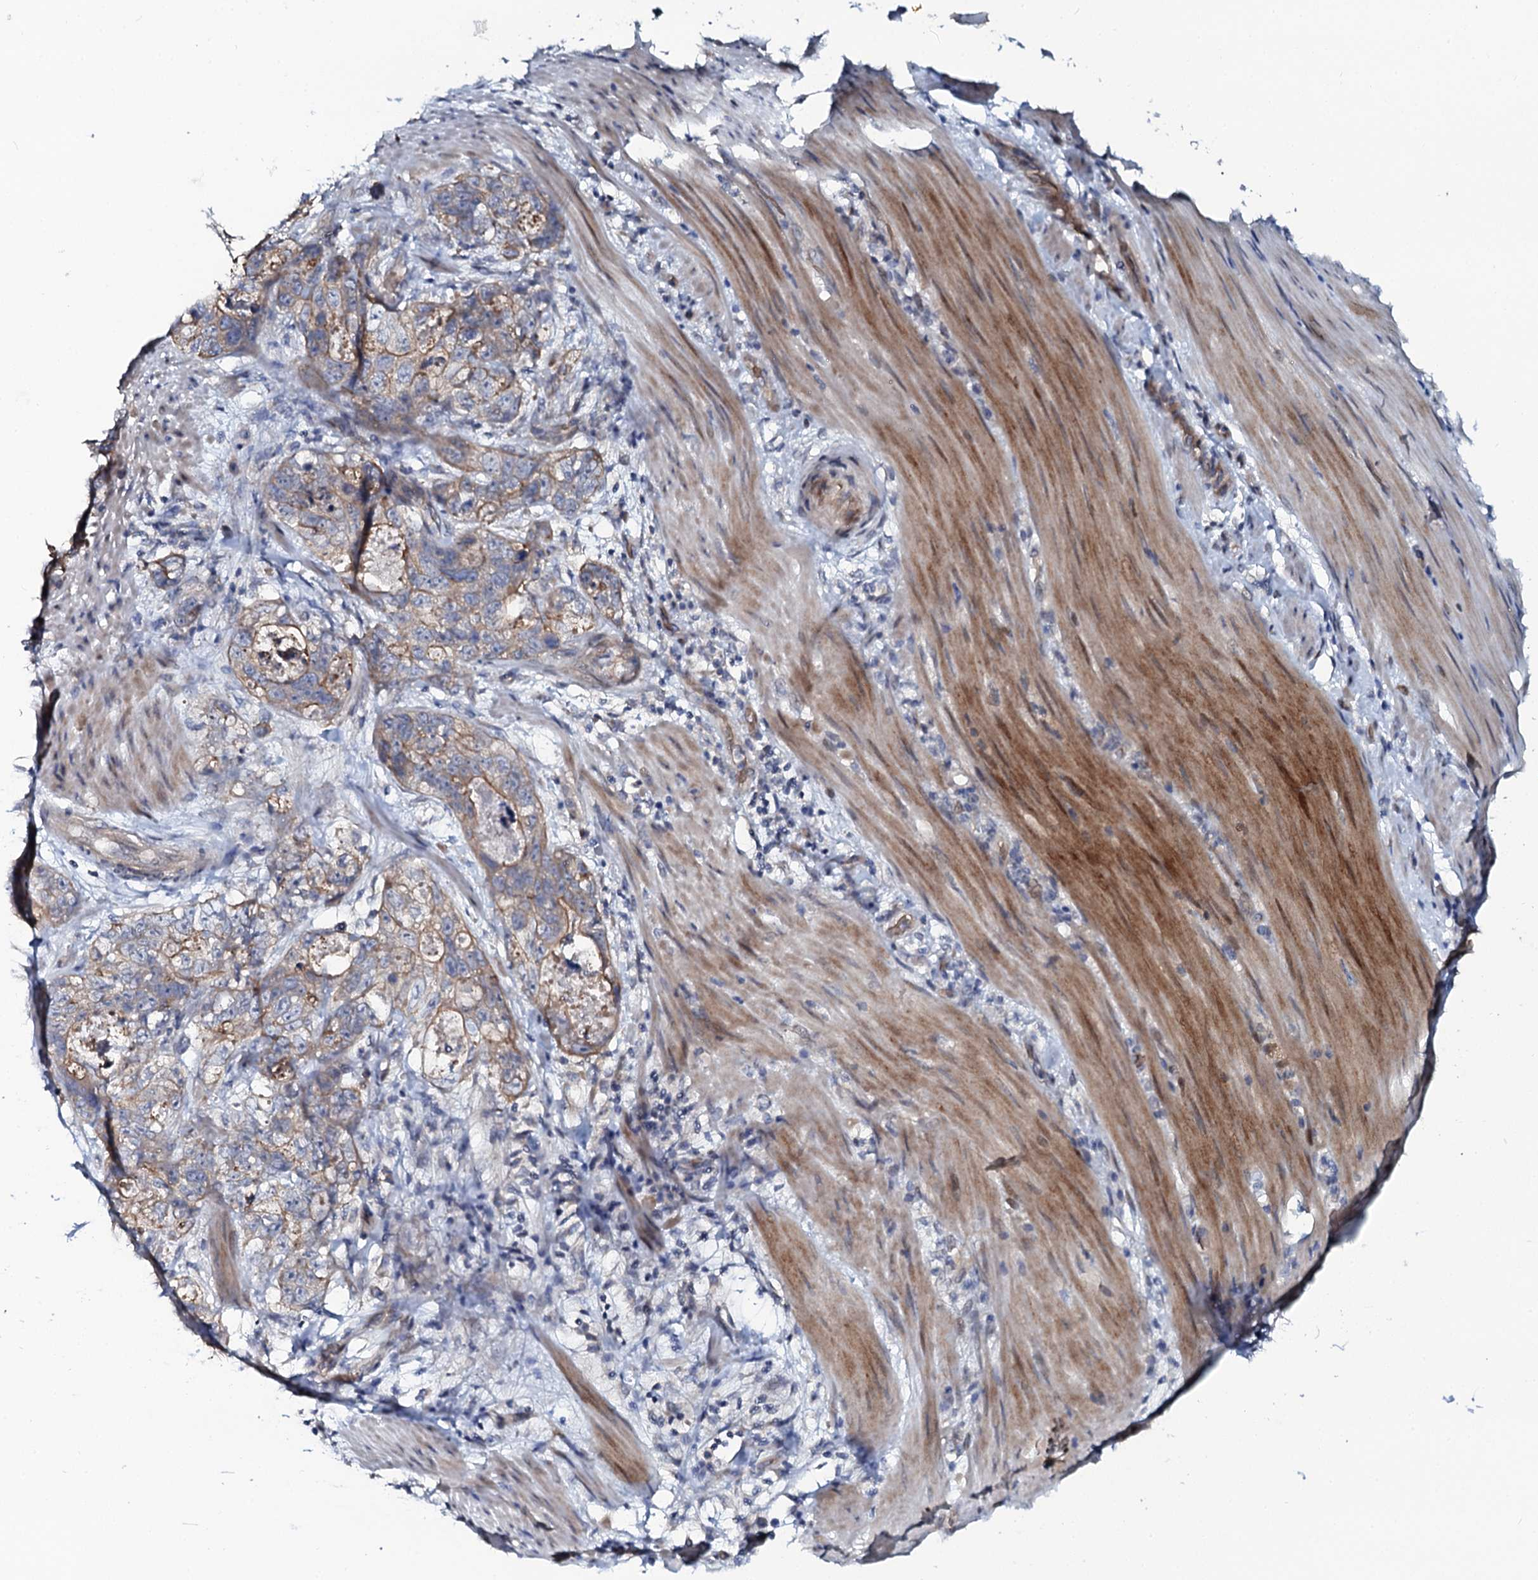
{"staining": {"intensity": "moderate", "quantity": "<25%", "location": "cytoplasmic/membranous"}, "tissue": "stomach cancer", "cell_type": "Tumor cells", "image_type": "cancer", "snomed": [{"axis": "morphology", "description": "Normal tissue, NOS"}, {"axis": "morphology", "description": "Adenocarcinoma, NOS"}, {"axis": "topography", "description": "Stomach"}], "caption": "Immunohistochemical staining of stomach cancer (adenocarcinoma) shows moderate cytoplasmic/membranous protein positivity in approximately <25% of tumor cells.", "gene": "C10orf88", "patient": {"sex": "female", "age": 89}}